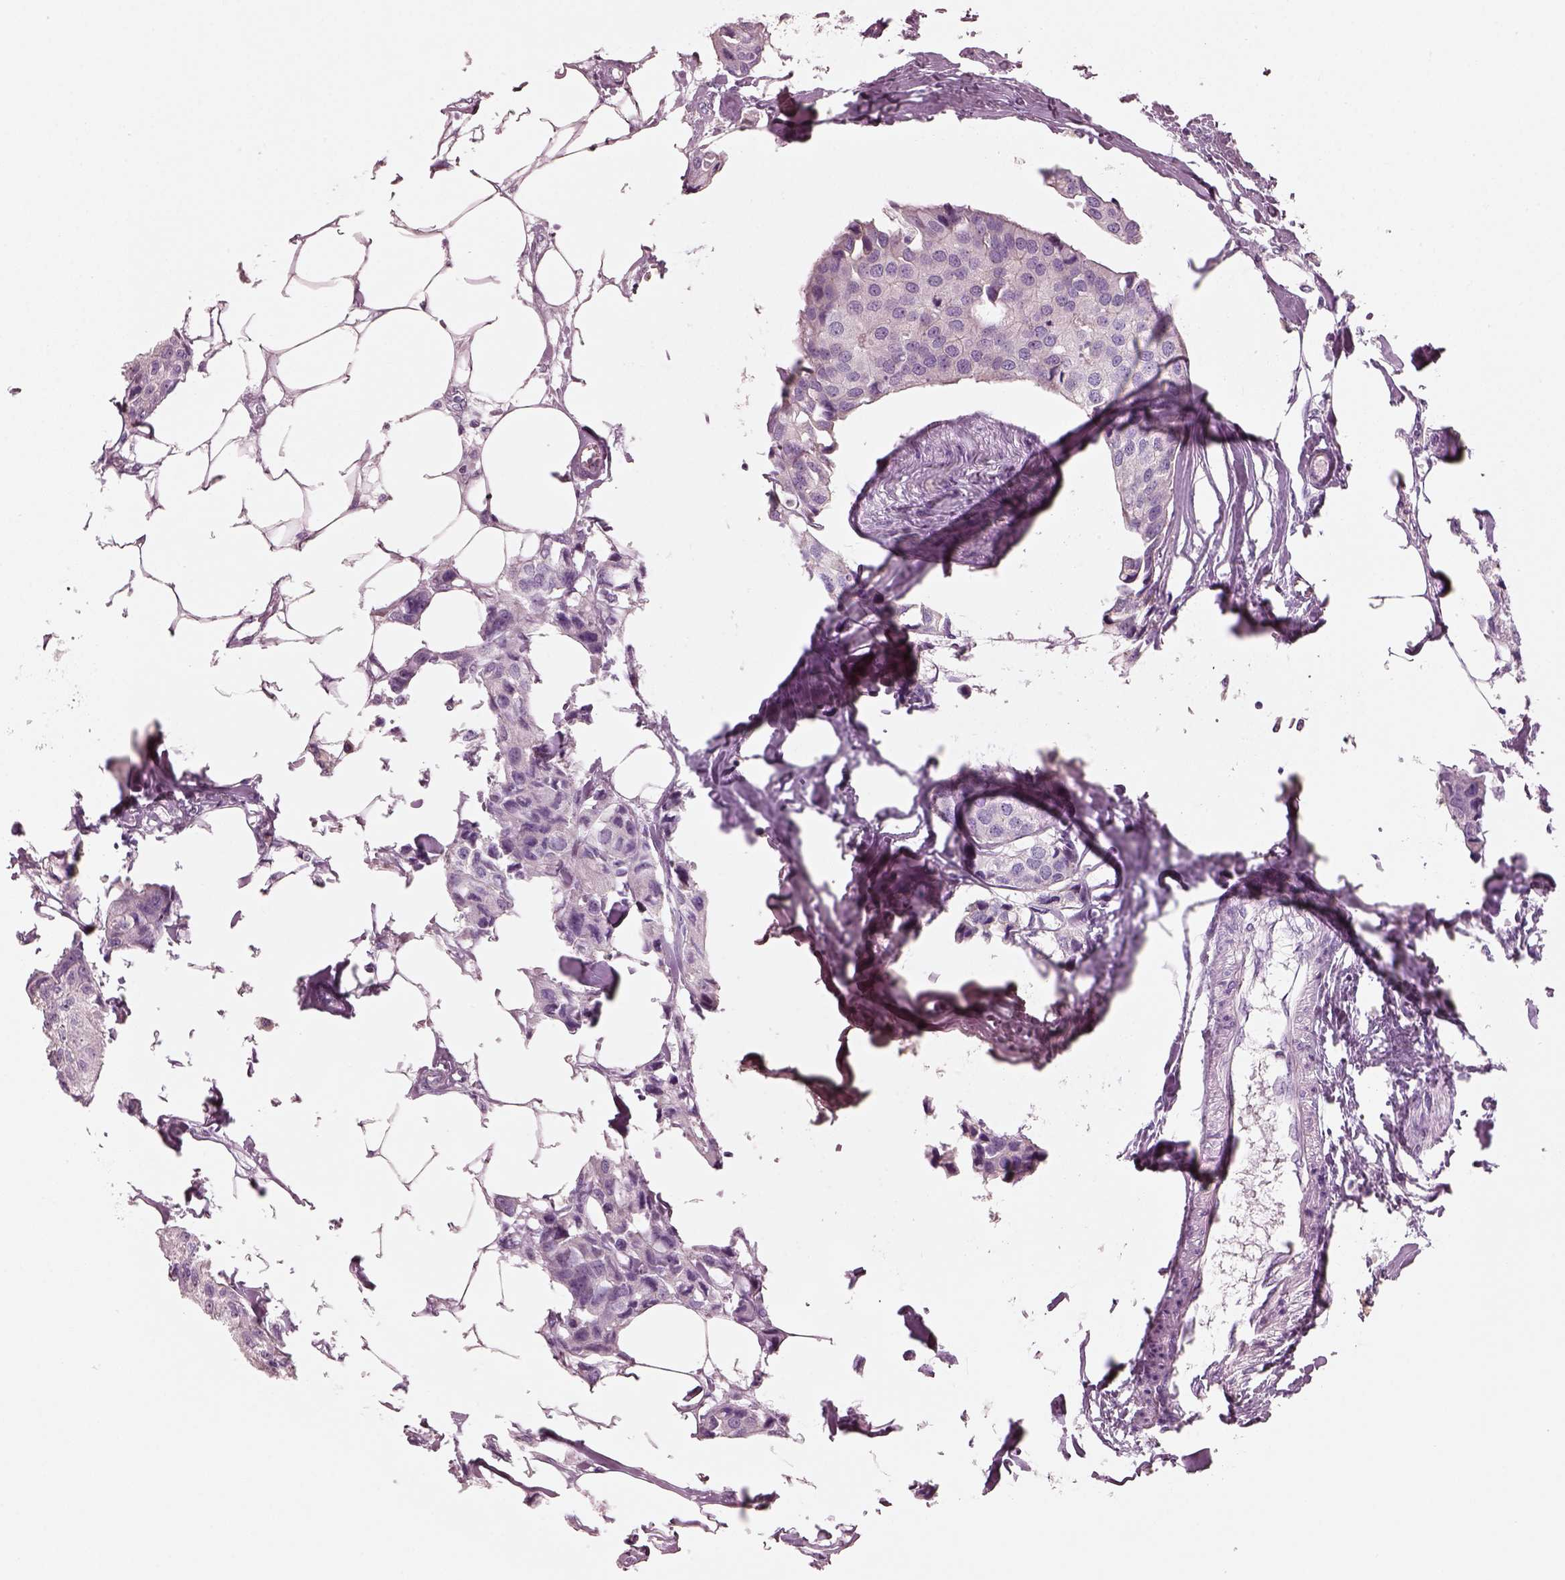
{"staining": {"intensity": "negative", "quantity": "none", "location": "none"}, "tissue": "breast cancer", "cell_type": "Tumor cells", "image_type": "cancer", "snomed": [{"axis": "morphology", "description": "Duct carcinoma"}, {"axis": "topography", "description": "Breast"}], "caption": "Breast cancer was stained to show a protein in brown. There is no significant expression in tumor cells. (DAB (3,3'-diaminobenzidine) IHC, high magnification).", "gene": "SLC27A2", "patient": {"sex": "female", "age": 80}}